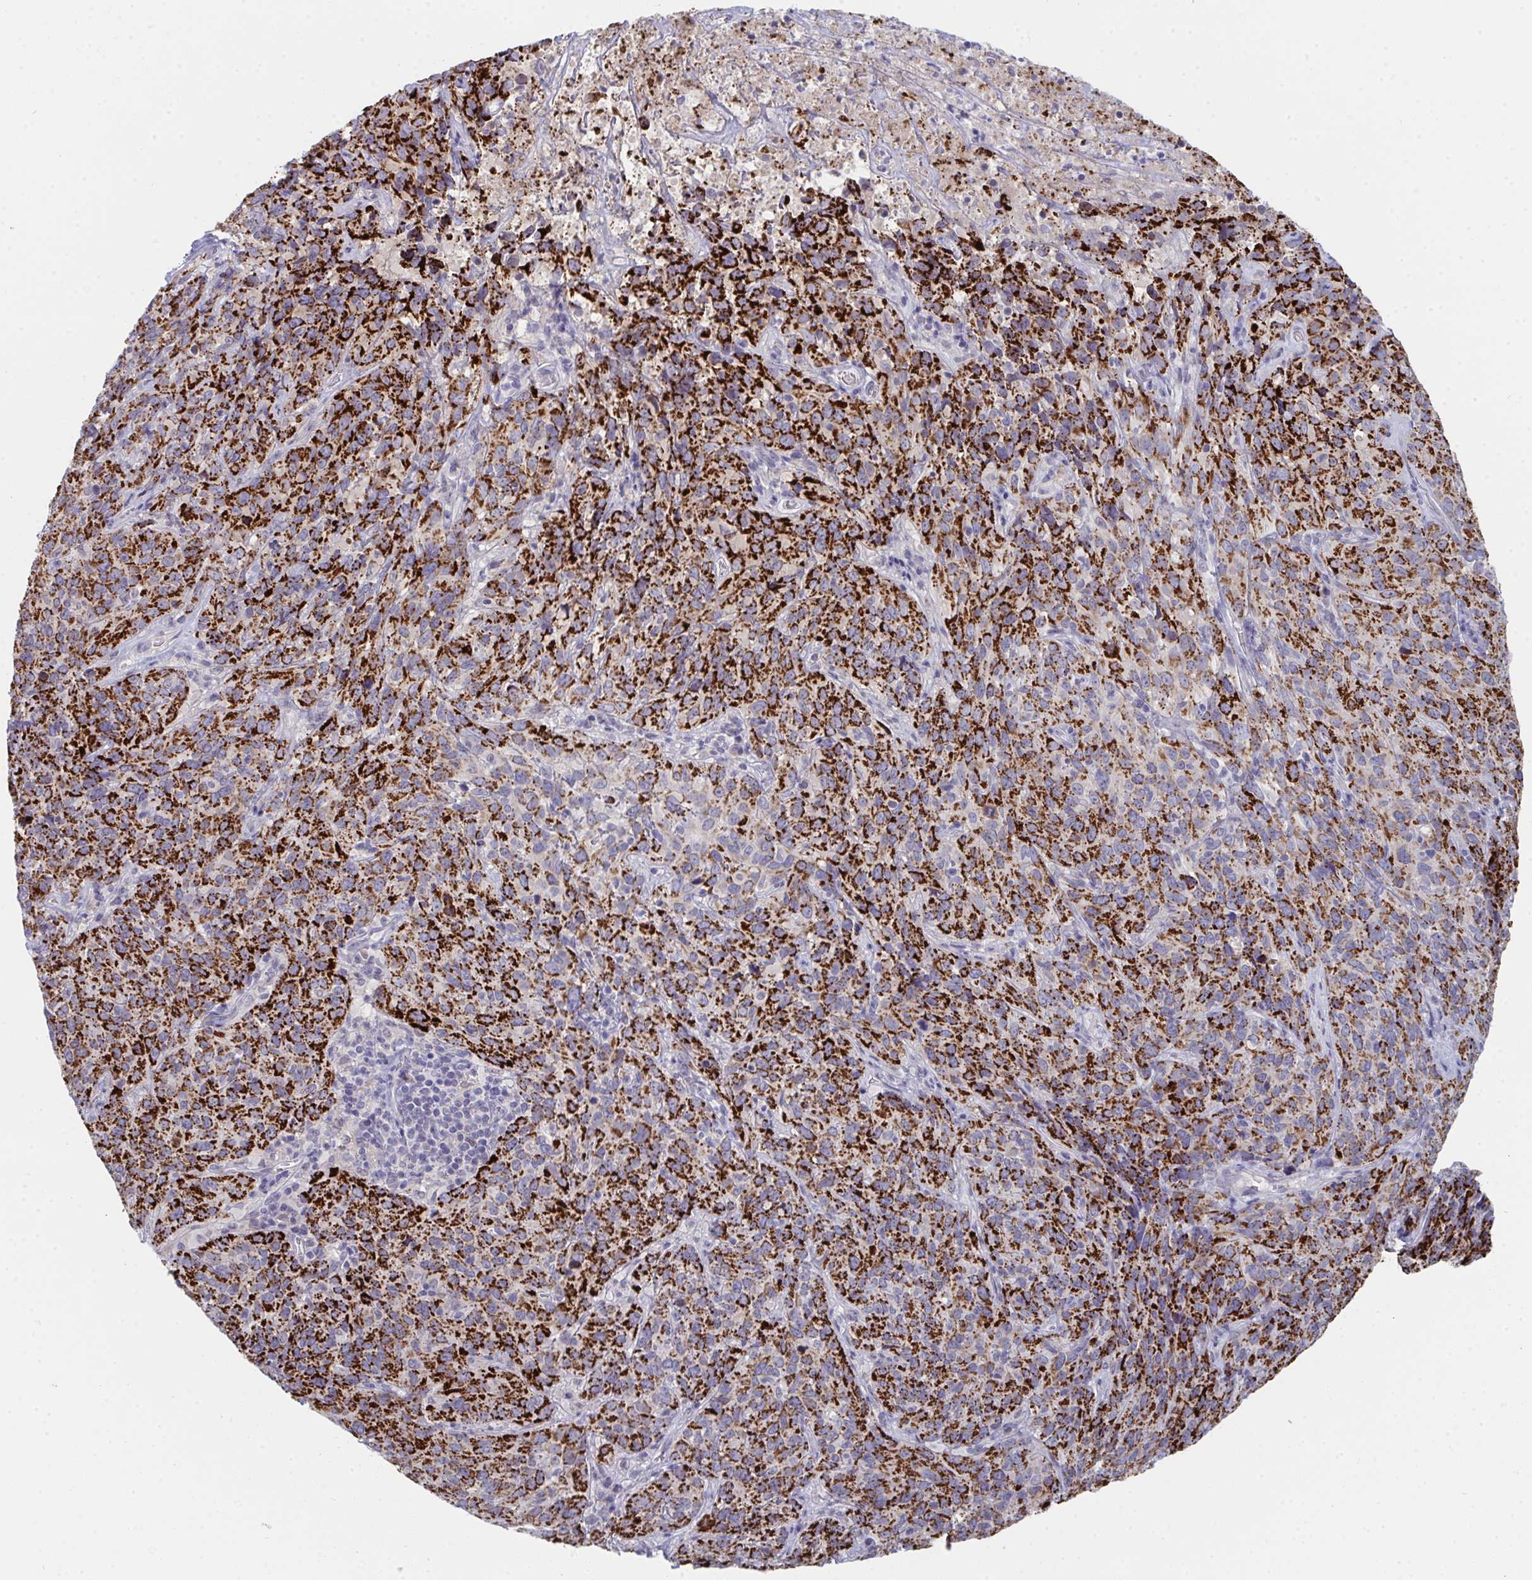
{"staining": {"intensity": "strong", "quantity": "25%-75%", "location": "cytoplasmic/membranous"}, "tissue": "cervical cancer", "cell_type": "Tumor cells", "image_type": "cancer", "snomed": [{"axis": "morphology", "description": "Squamous cell carcinoma, NOS"}, {"axis": "topography", "description": "Cervix"}], "caption": "Cervical cancer stained with DAB (3,3'-diaminobenzidine) immunohistochemistry (IHC) demonstrates high levels of strong cytoplasmic/membranous staining in about 25%-75% of tumor cells.", "gene": "VWDE", "patient": {"sex": "female", "age": 51}}